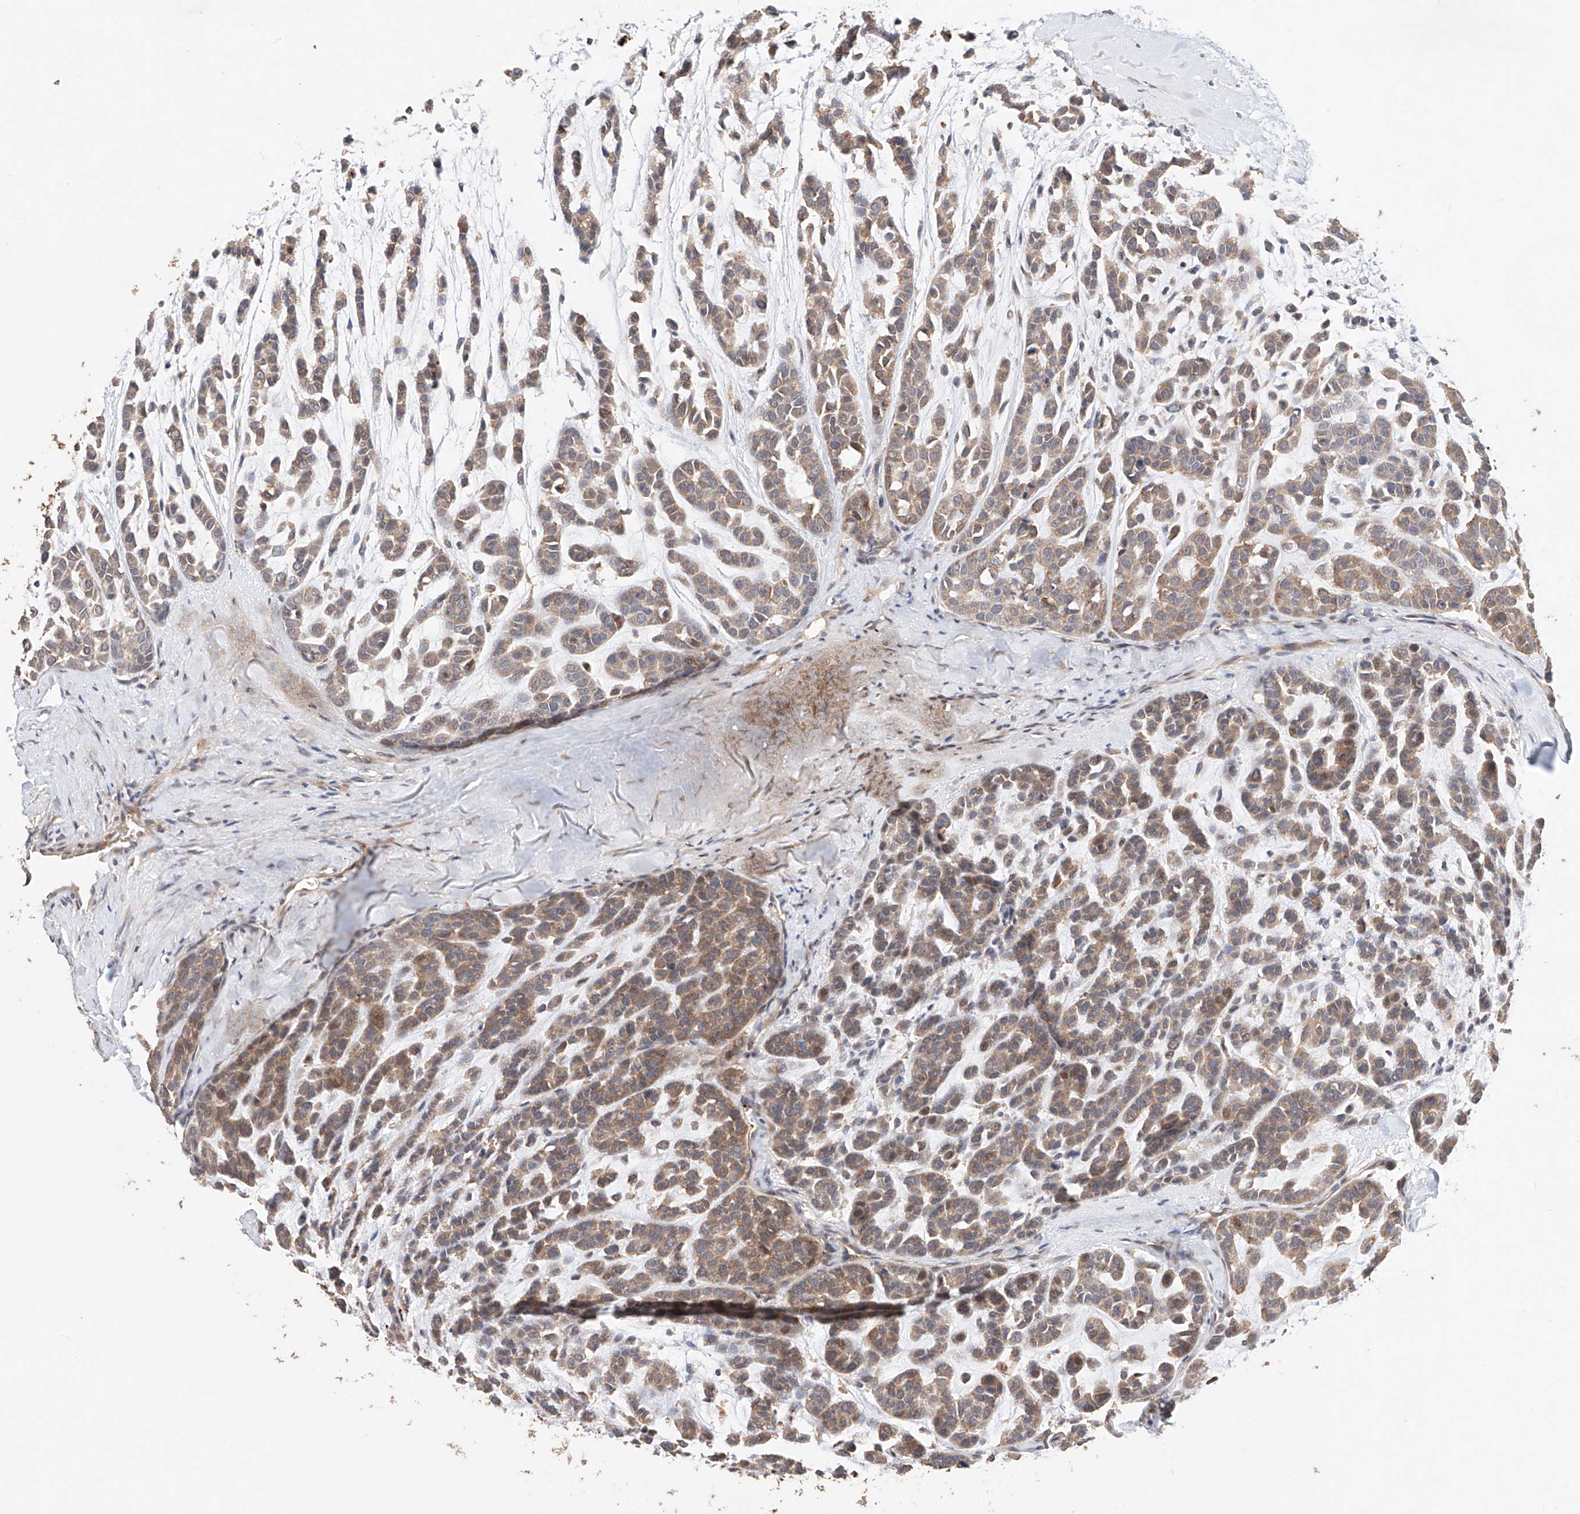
{"staining": {"intensity": "moderate", "quantity": "25%-75%", "location": "cytoplasmic/membranous,nuclear"}, "tissue": "head and neck cancer", "cell_type": "Tumor cells", "image_type": "cancer", "snomed": [{"axis": "morphology", "description": "Adenocarcinoma, NOS"}, {"axis": "morphology", "description": "Adenoma, NOS"}, {"axis": "topography", "description": "Head-Neck"}], "caption": "Head and neck cancer was stained to show a protein in brown. There is medium levels of moderate cytoplasmic/membranous and nuclear expression in about 25%-75% of tumor cells.", "gene": "ZFHX2", "patient": {"sex": "female", "age": 55}}